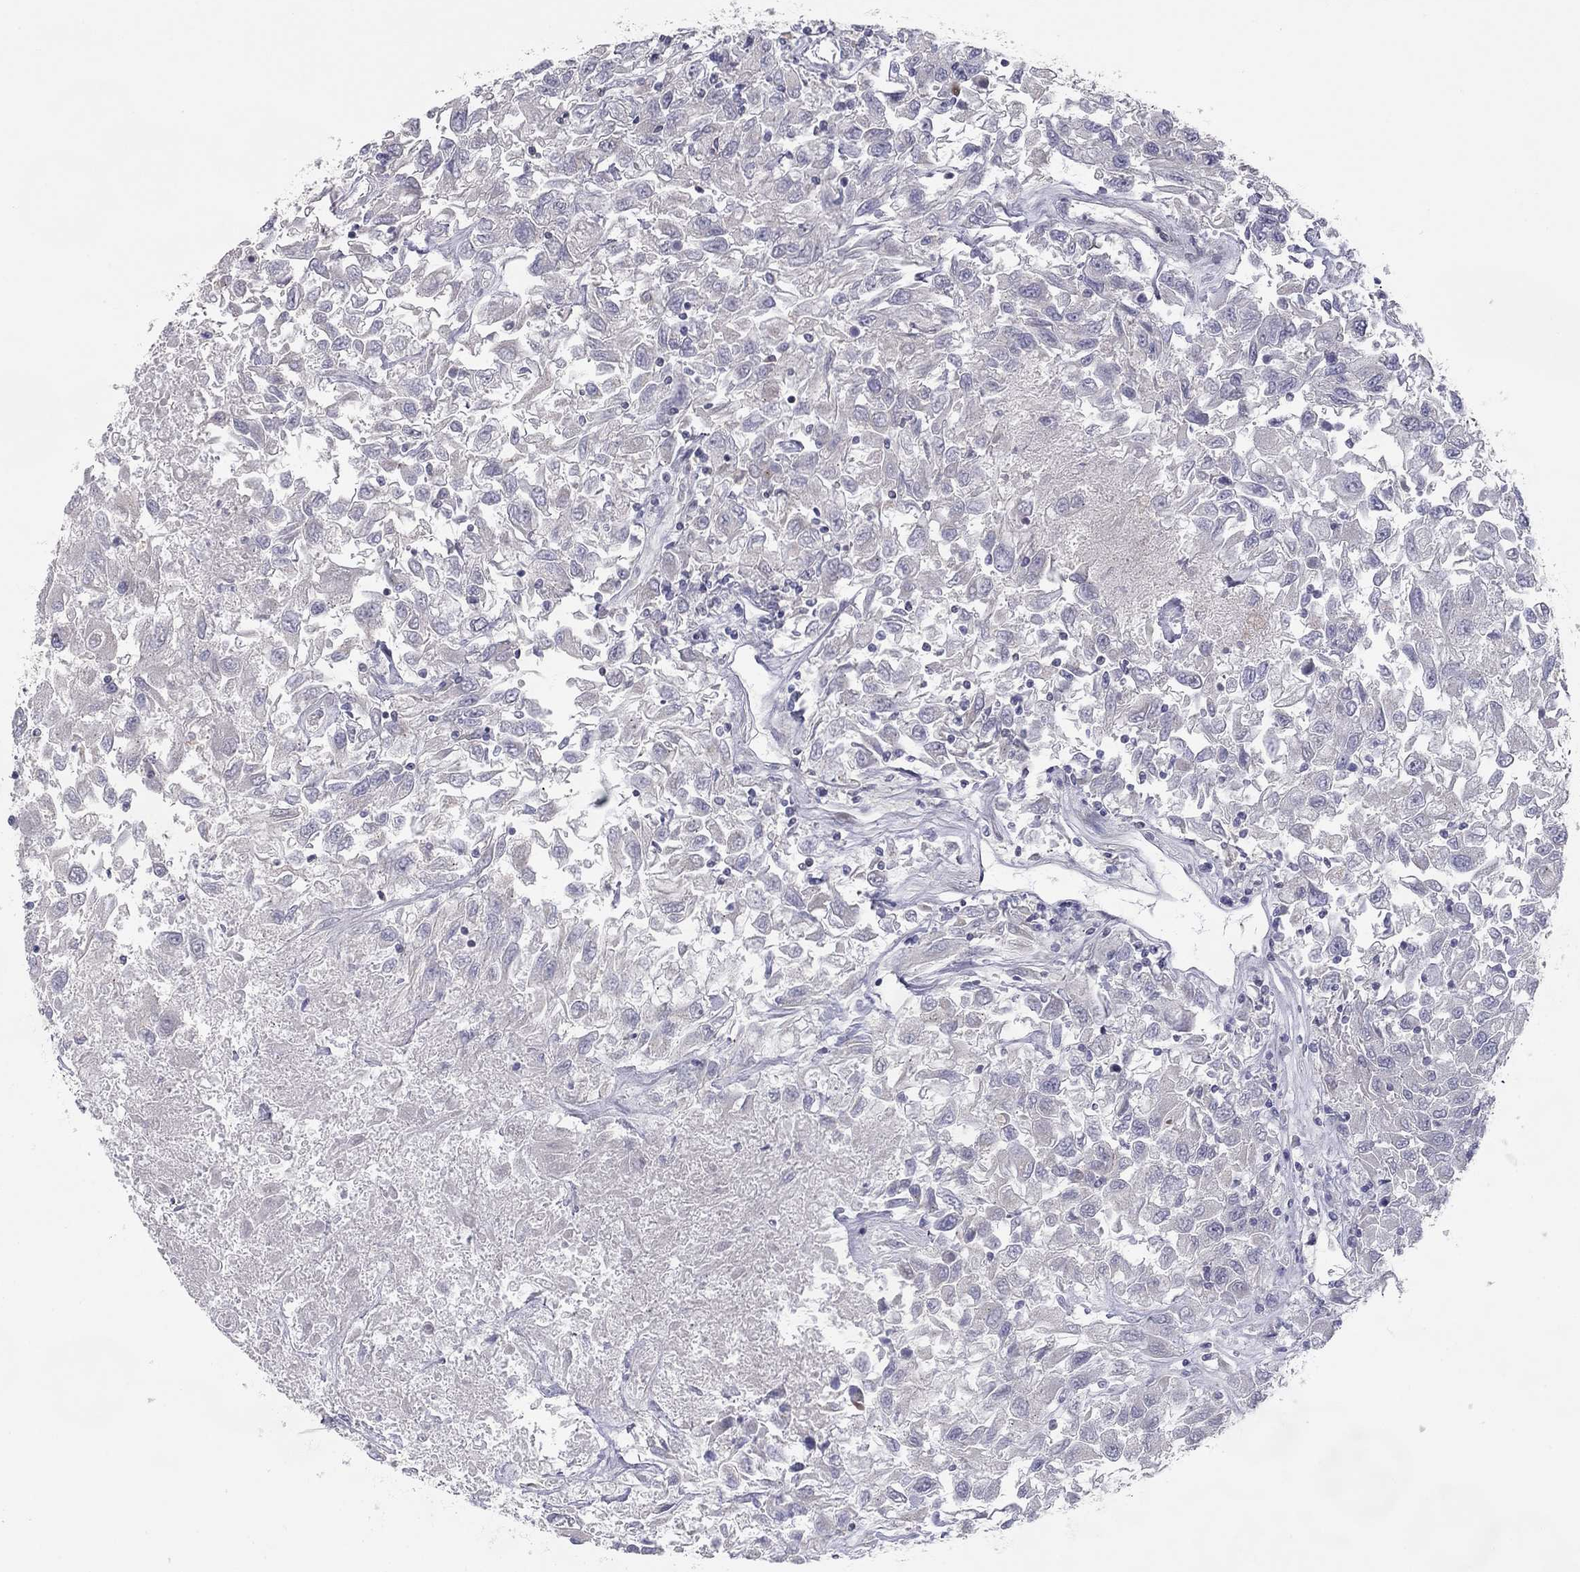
{"staining": {"intensity": "negative", "quantity": "none", "location": "none"}, "tissue": "renal cancer", "cell_type": "Tumor cells", "image_type": "cancer", "snomed": [{"axis": "morphology", "description": "Adenocarcinoma, NOS"}, {"axis": "topography", "description": "Kidney"}], "caption": "The IHC histopathology image has no significant positivity in tumor cells of adenocarcinoma (renal) tissue.", "gene": "DUSP7", "patient": {"sex": "female", "age": 76}}